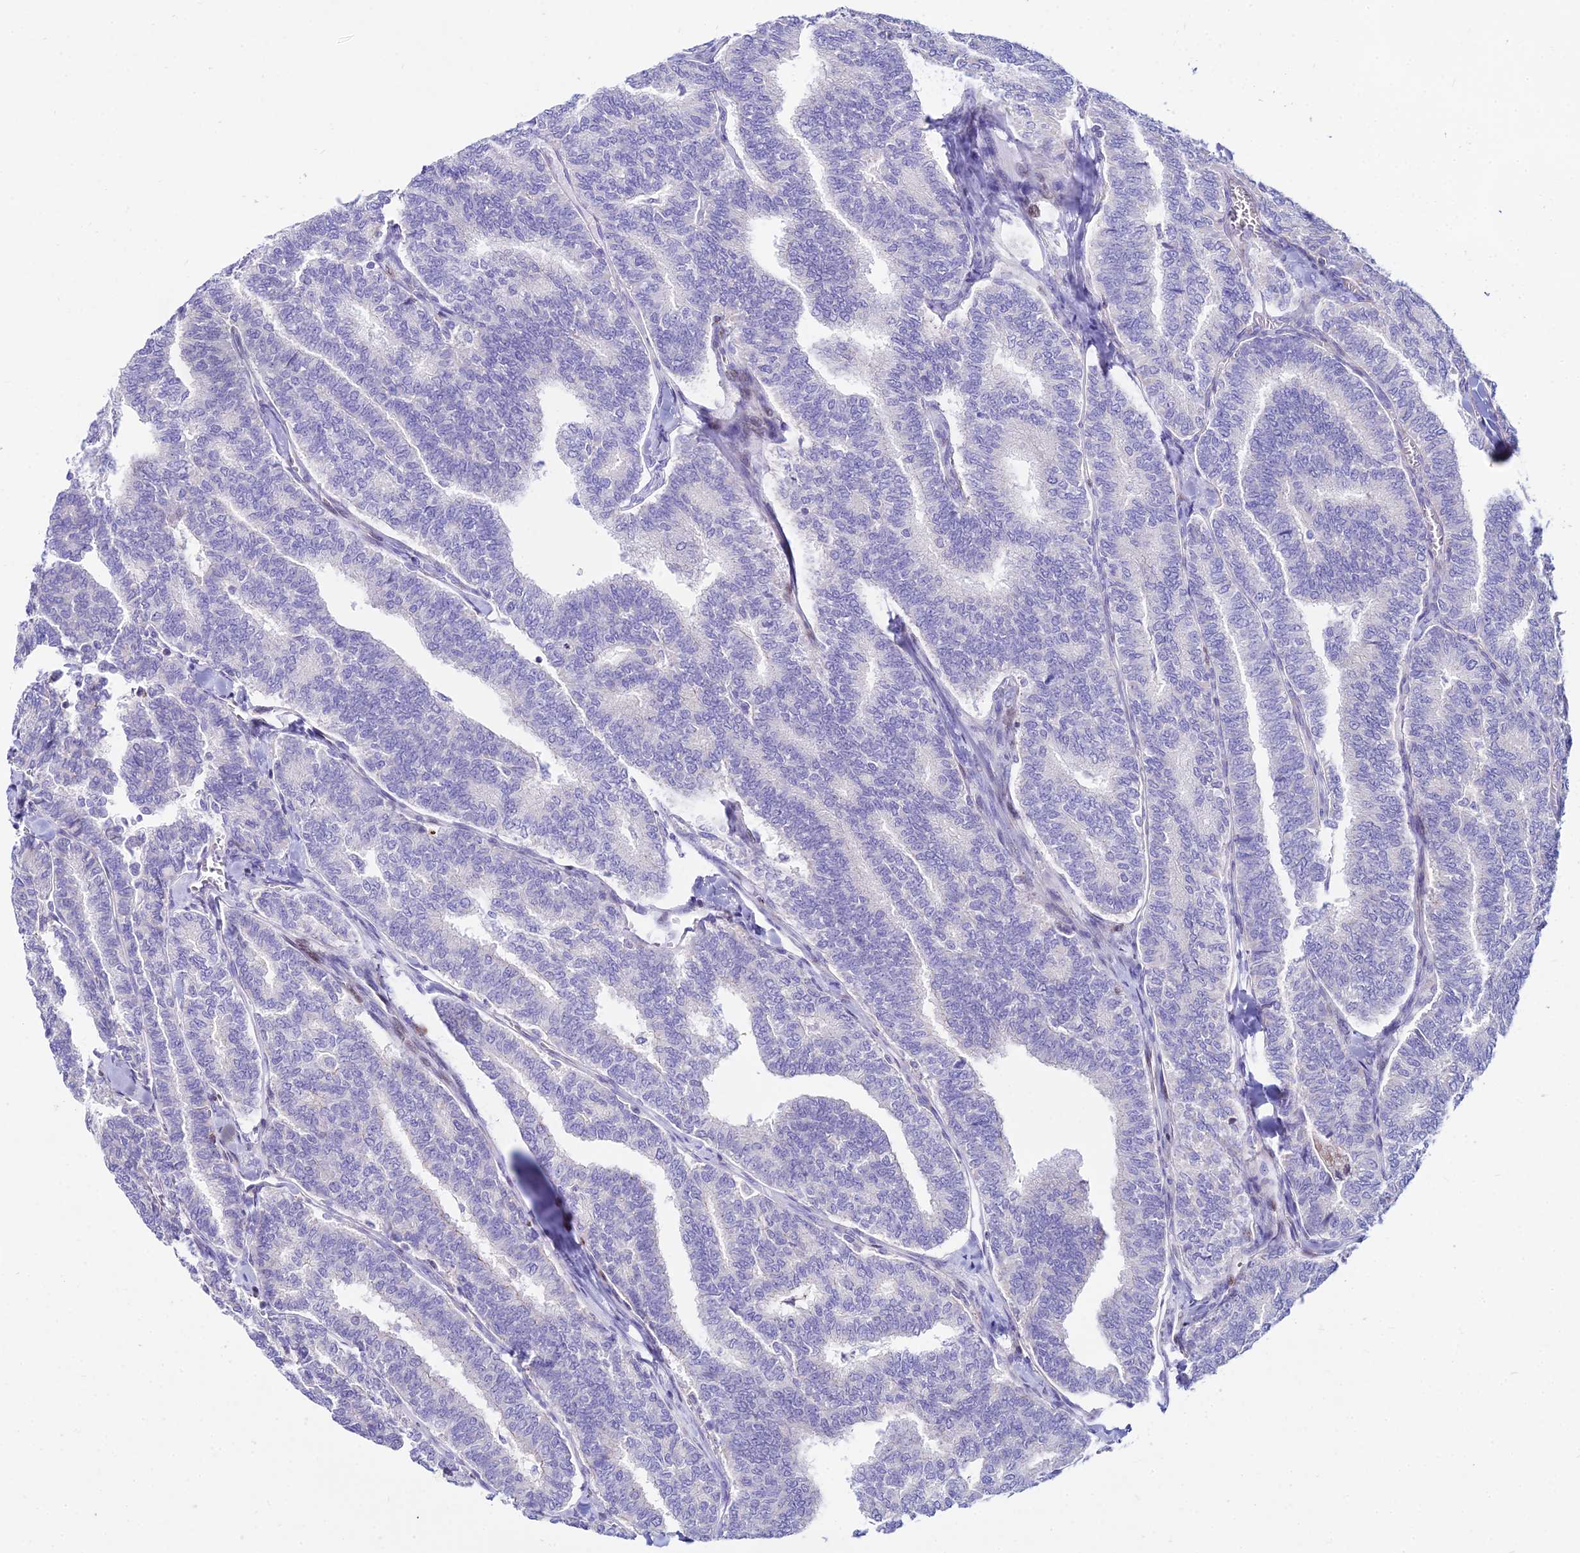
{"staining": {"intensity": "negative", "quantity": "none", "location": "none"}, "tissue": "thyroid cancer", "cell_type": "Tumor cells", "image_type": "cancer", "snomed": [{"axis": "morphology", "description": "Papillary adenocarcinoma, NOS"}, {"axis": "topography", "description": "Thyroid gland"}], "caption": "Immunohistochemical staining of thyroid cancer displays no significant expression in tumor cells.", "gene": "DLX1", "patient": {"sex": "female", "age": 35}}